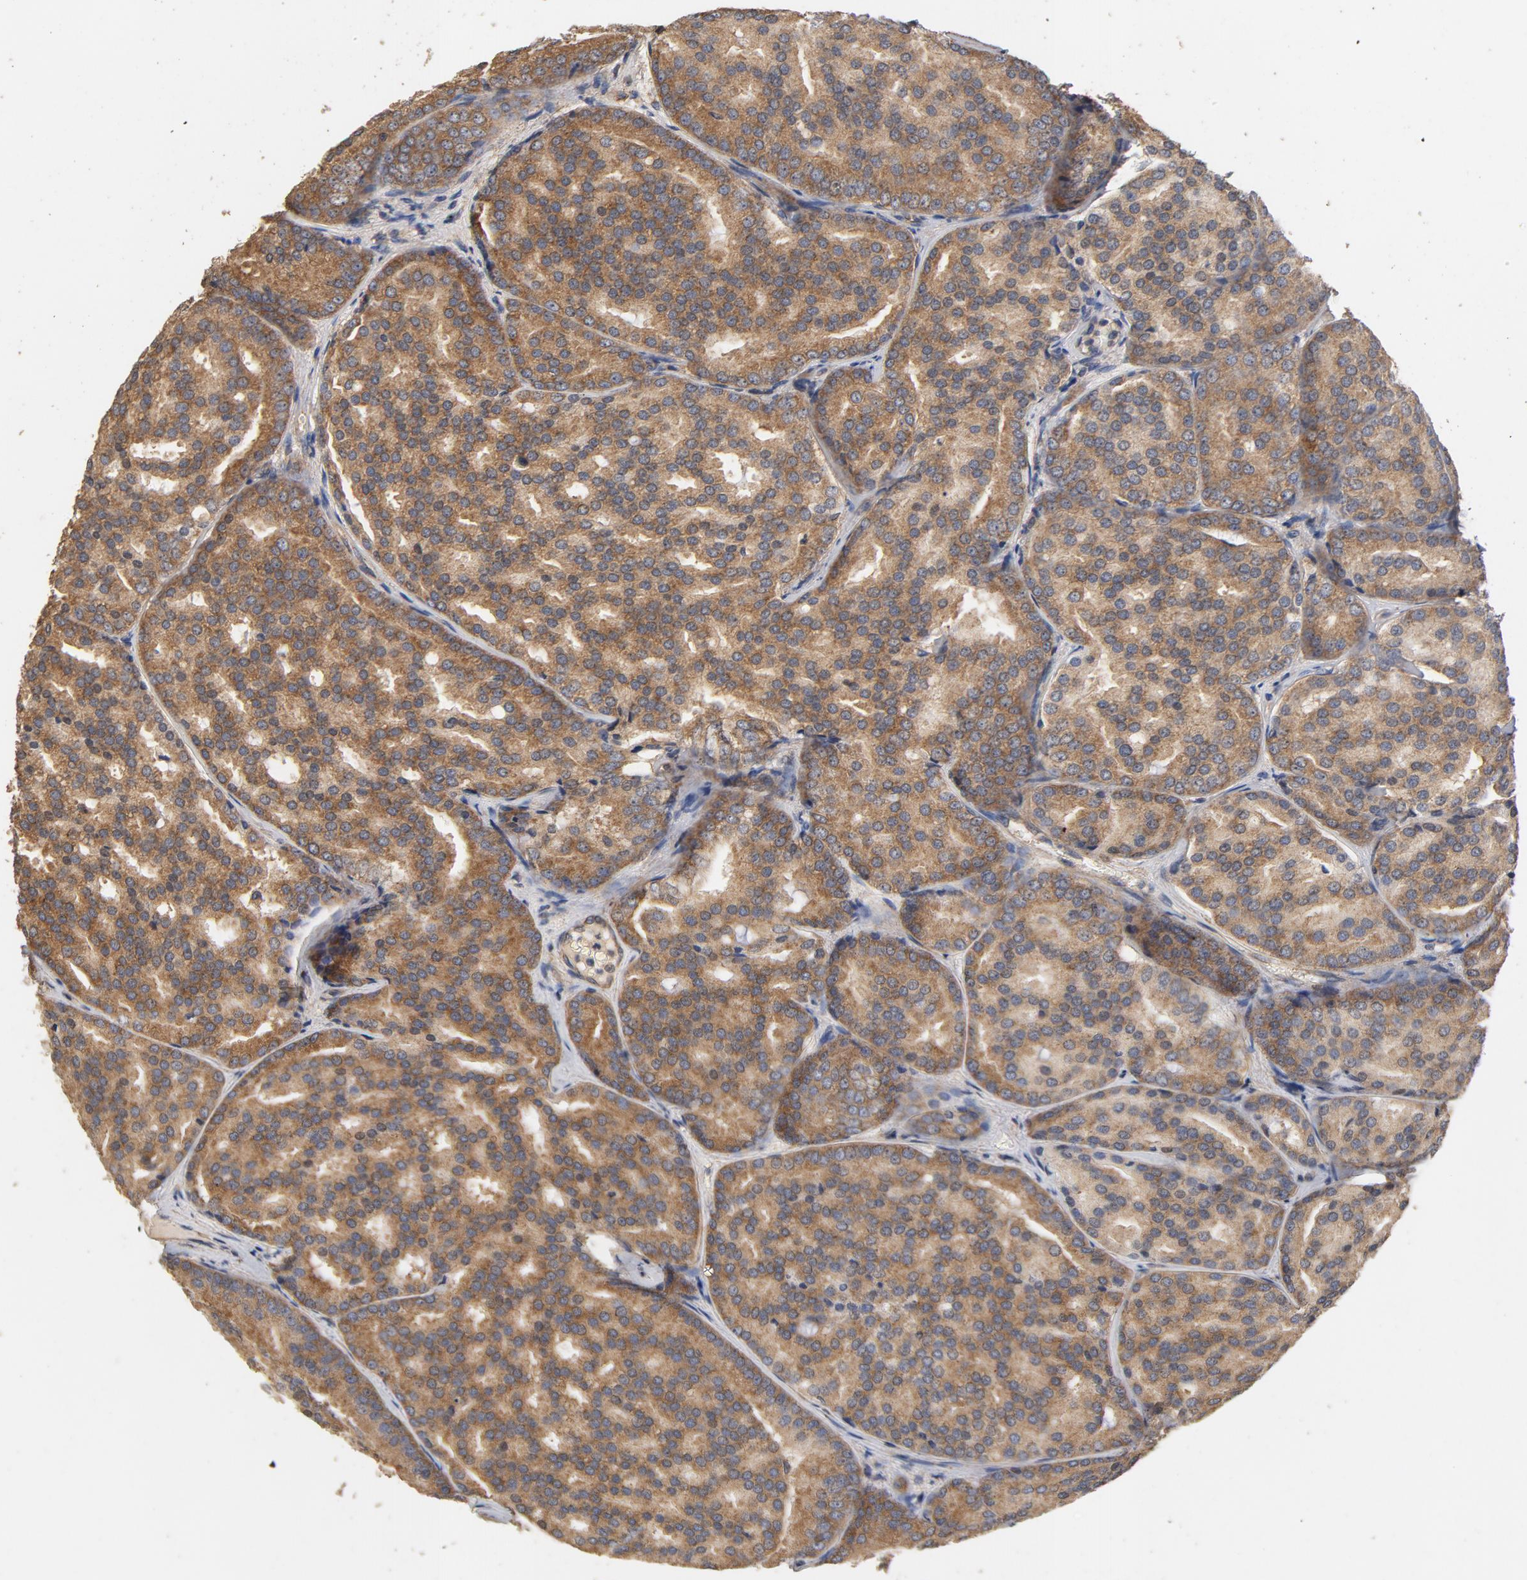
{"staining": {"intensity": "moderate", "quantity": ">75%", "location": "cytoplasmic/membranous"}, "tissue": "prostate cancer", "cell_type": "Tumor cells", "image_type": "cancer", "snomed": [{"axis": "morphology", "description": "Adenocarcinoma, High grade"}, {"axis": "topography", "description": "Prostate"}], "caption": "This micrograph reveals prostate cancer stained with IHC to label a protein in brown. The cytoplasmic/membranous of tumor cells show moderate positivity for the protein. Nuclei are counter-stained blue.", "gene": "DDX6", "patient": {"sex": "male", "age": 64}}